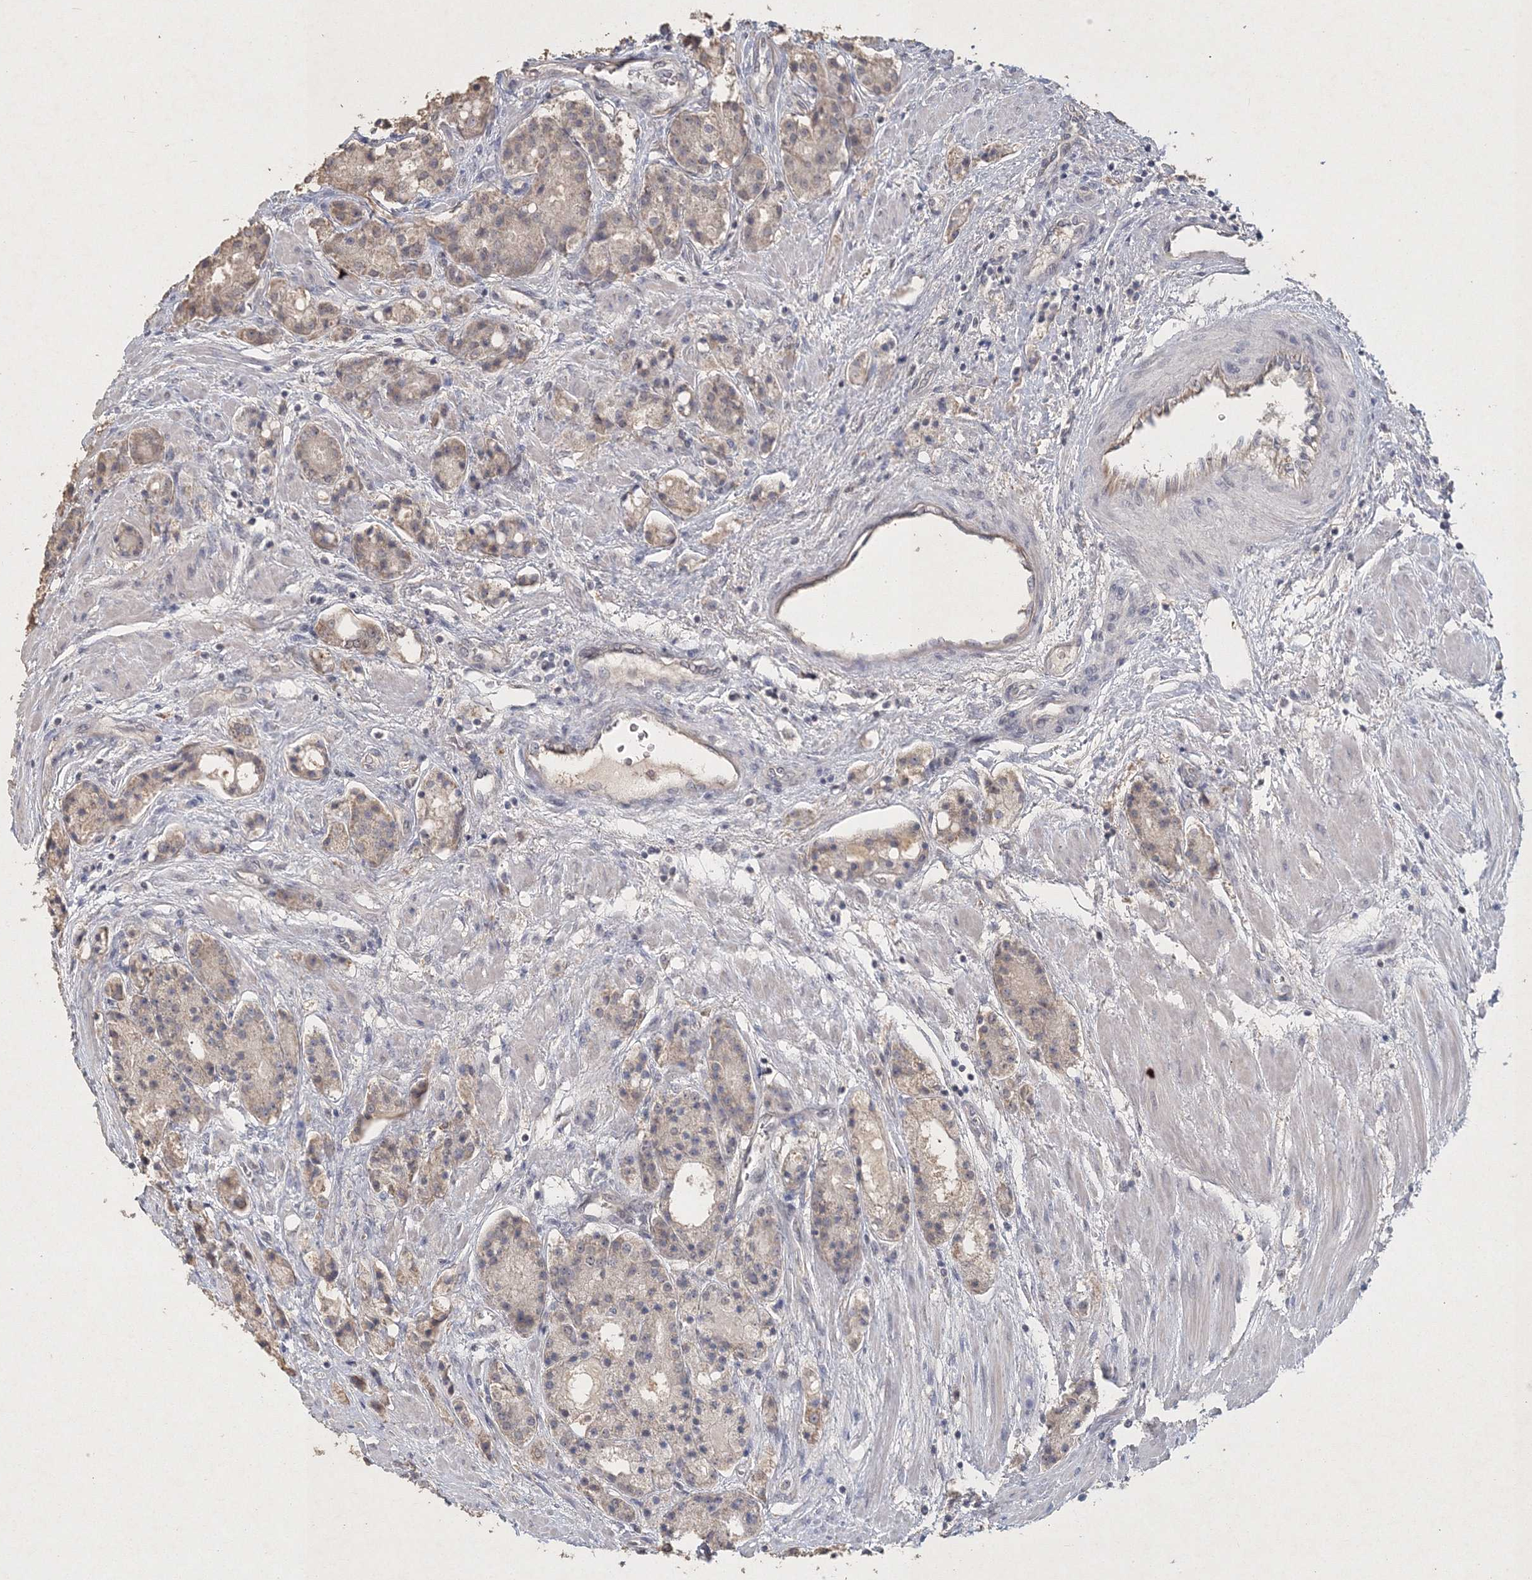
{"staining": {"intensity": "weak", "quantity": "<25%", "location": "cytoplasmic/membranous"}, "tissue": "prostate cancer", "cell_type": "Tumor cells", "image_type": "cancer", "snomed": [{"axis": "morphology", "description": "Adenocarcinoma, High grade"}, {"axis": "topography", "description": "Prostate"}], "caption": "Protein analysis of prostate cancer (adenocarcinoma (high-grade)) reveals no significant staining in tumor cells.", "gene": "UIMC1", "patient": {"sex": "male", "age": 60}}